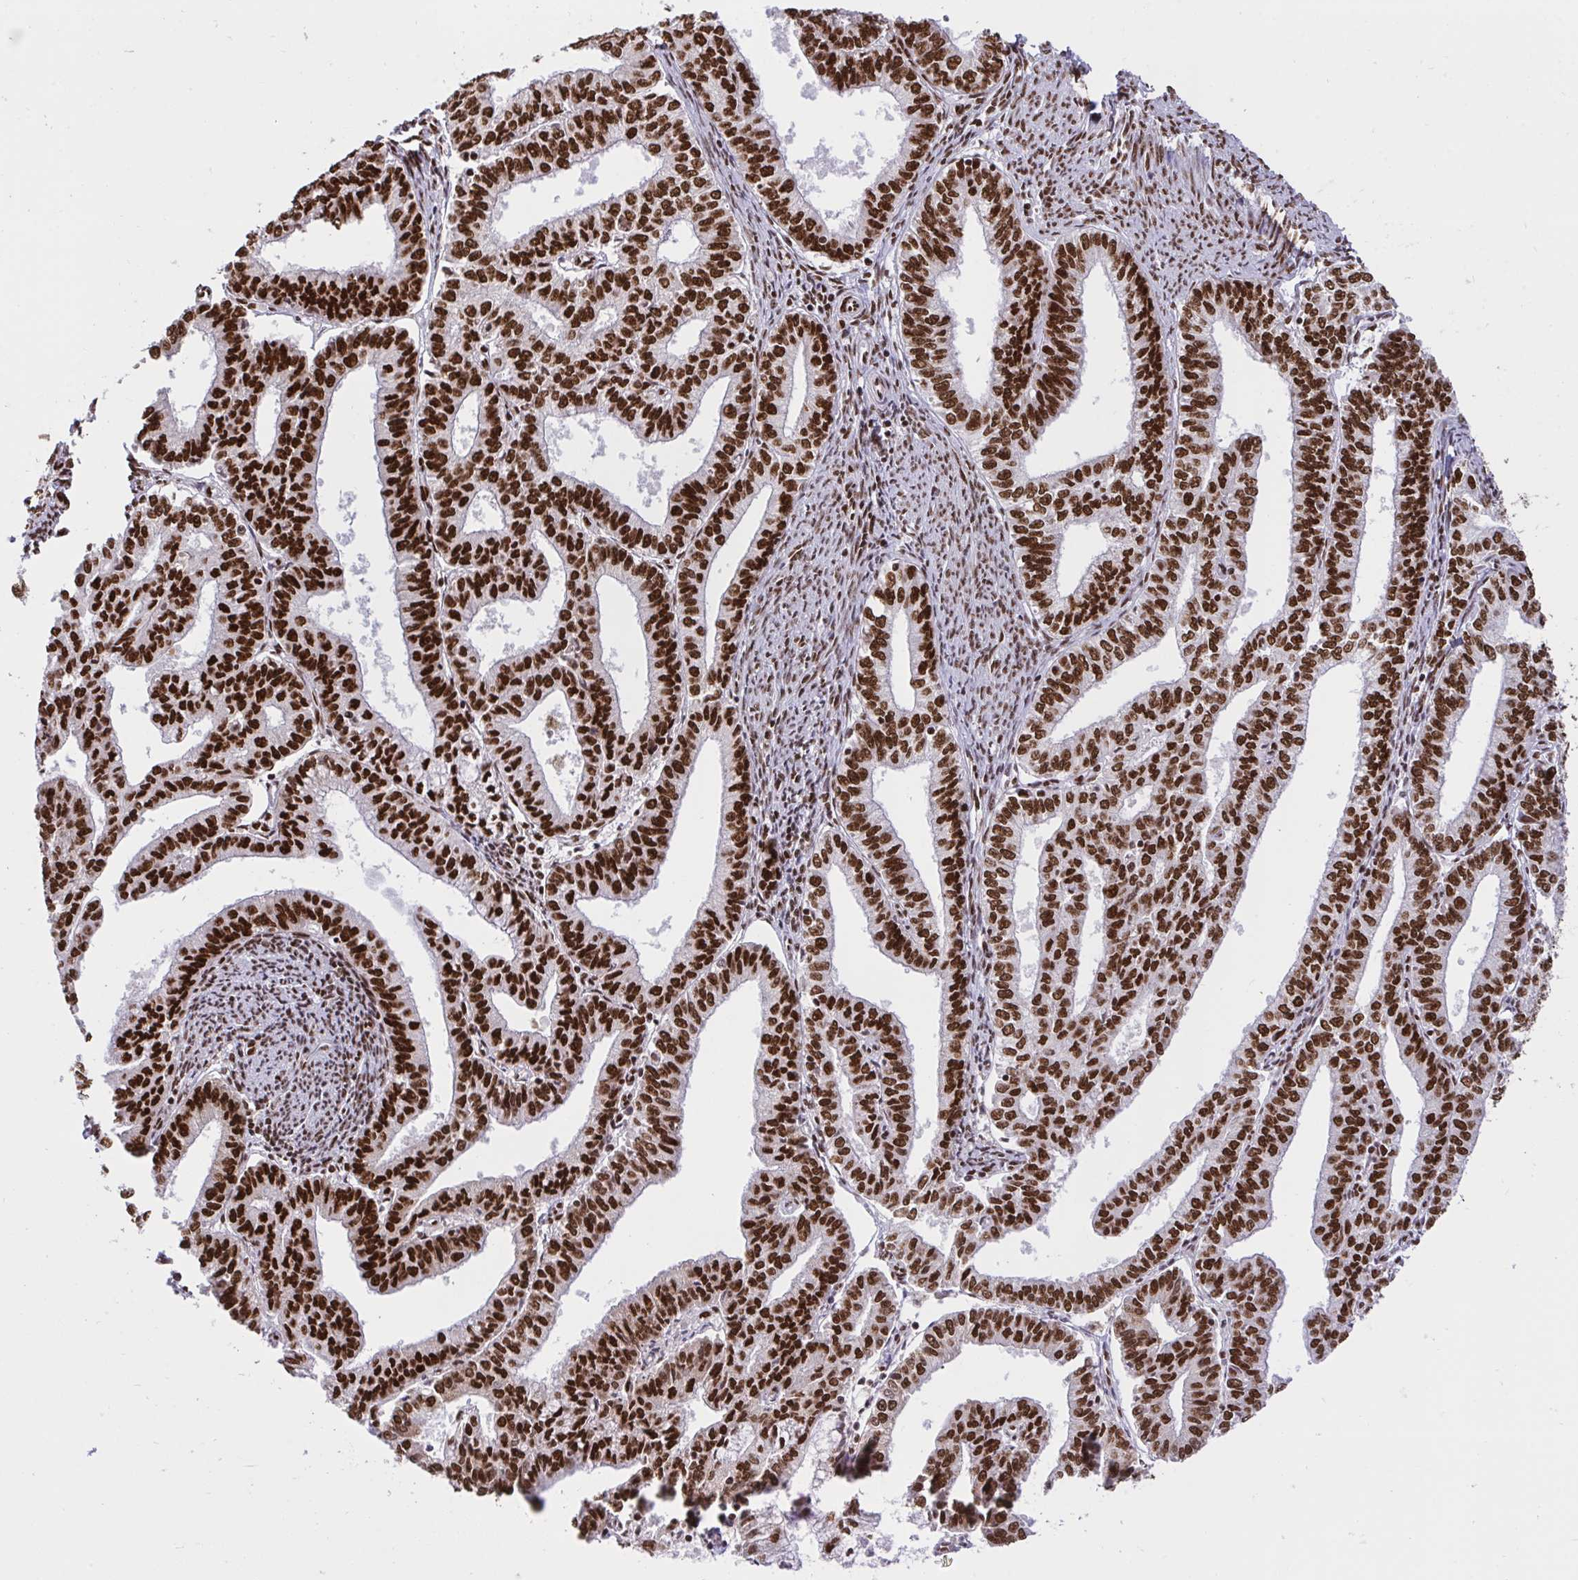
{"staining": {"intensity": "strong", "quantity": ">75%", "location": "nuclear"}, "tissue": "endometrial cancer", "cell_type": "Tumor cells", "image_type": "cancer", "snomed": [{"axis": "morphology", "description": "Adenocarcinoma, NOS"}, {"axis": "topography", "description": "Endometrium"}], "caption": "This histopathology image demonstrates immunohistochemistry staining of adenocarcinoma (endometrial), with high strong nuclear staining in about >75% of tumor cells.", "gene": "HNRNPL", "patient": {"sex": "female", "age": 61}}